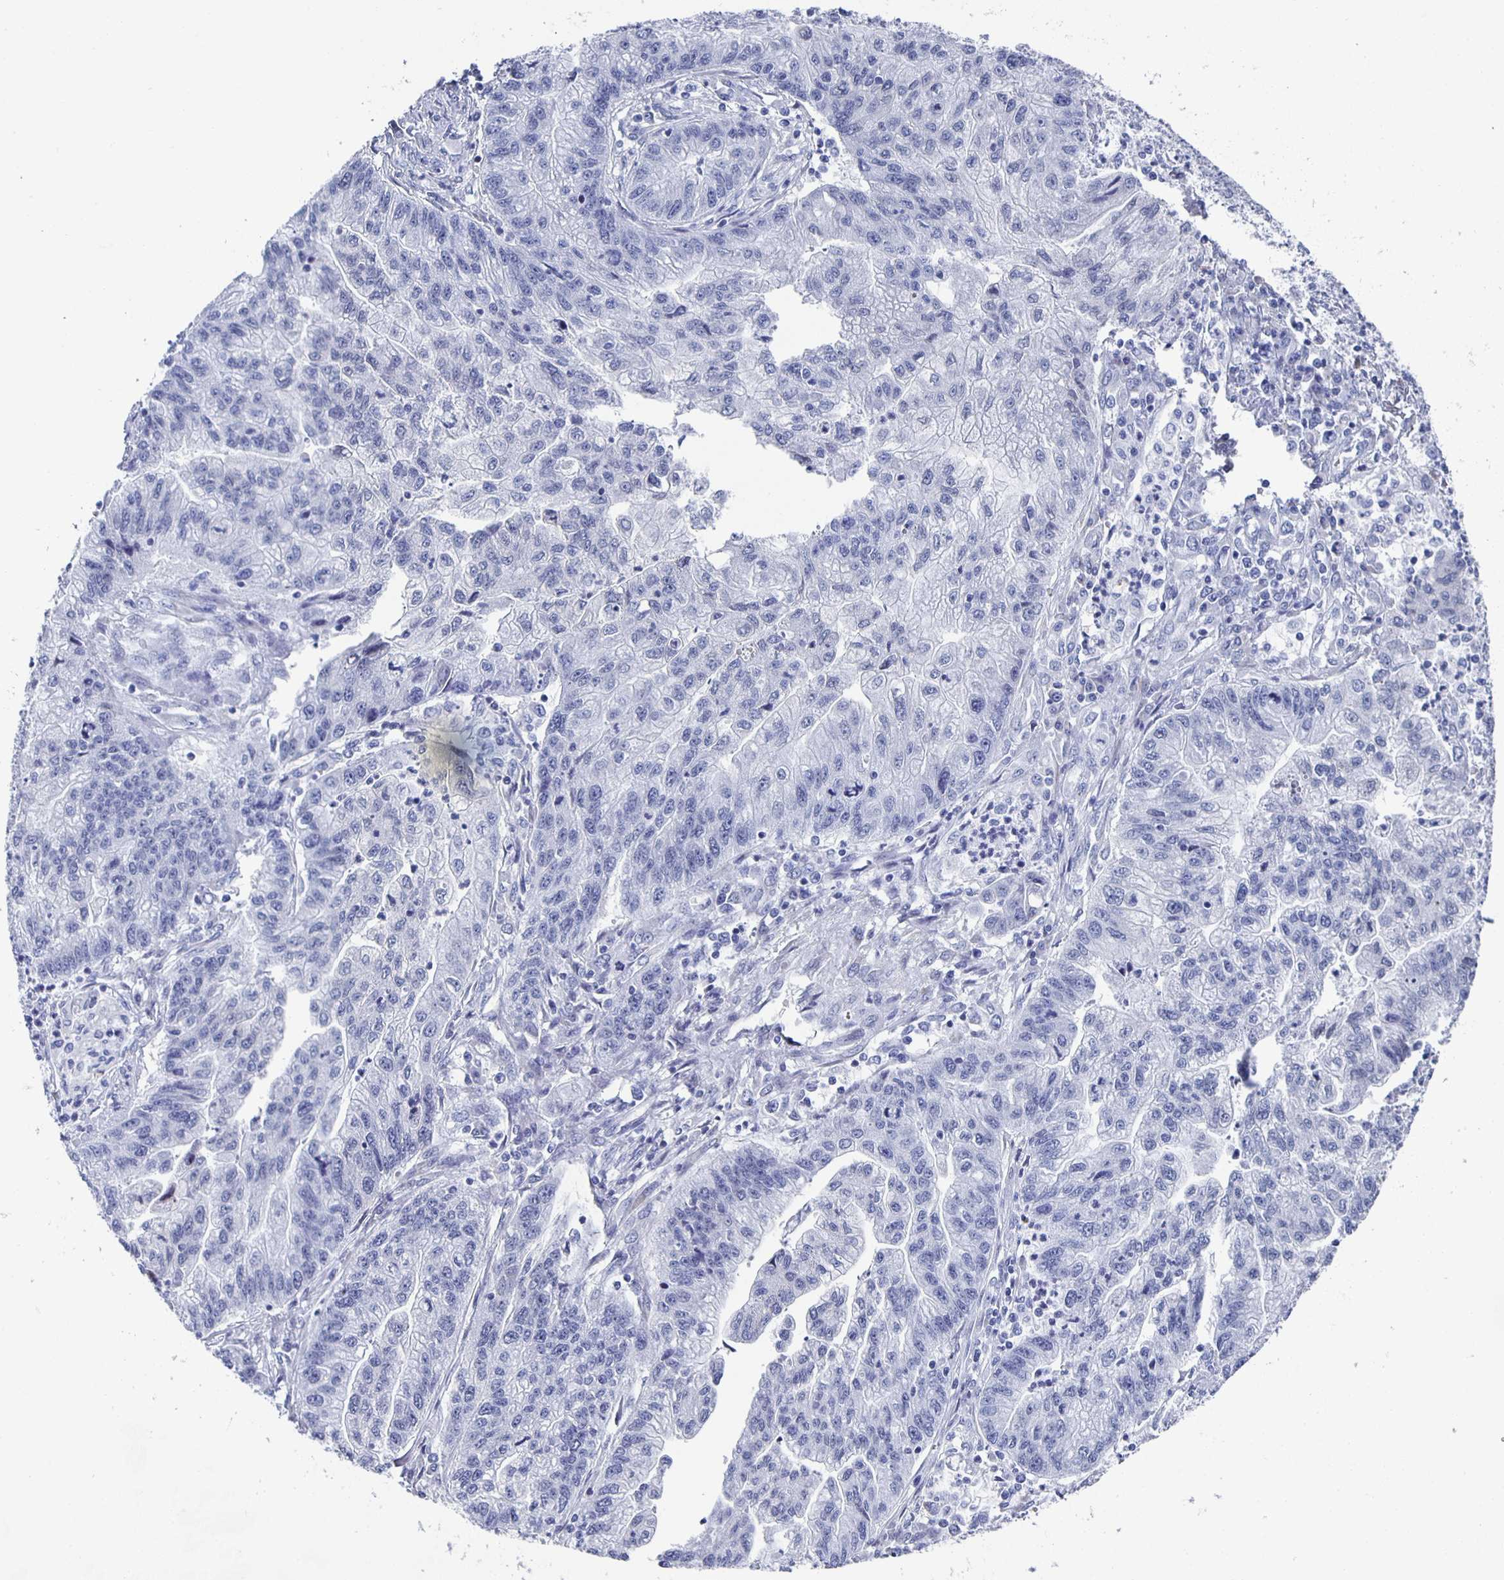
{"staining": {"intensity": "negative", "quantity": "none", "location": "none"}, "tissue": "stomach cancer", "cell_type": "Tumor cells", "image_type": "cancer", "snomed": [{"axis": "morphology", "description": "Adenocarcinoma, NOS"}, {"axis": "topography", "description": "Stomach"}], "caption": "Immunohistochemical staining of human stomach cancer (adenocarcinoma) shows no significant staining in tumor cells. (DAB immunohistochemistry (IHC) visualized using brightfield microscopy, high magnification).", "gene": "CCDC17", "patient": {"sex": "male", "age": 83}}